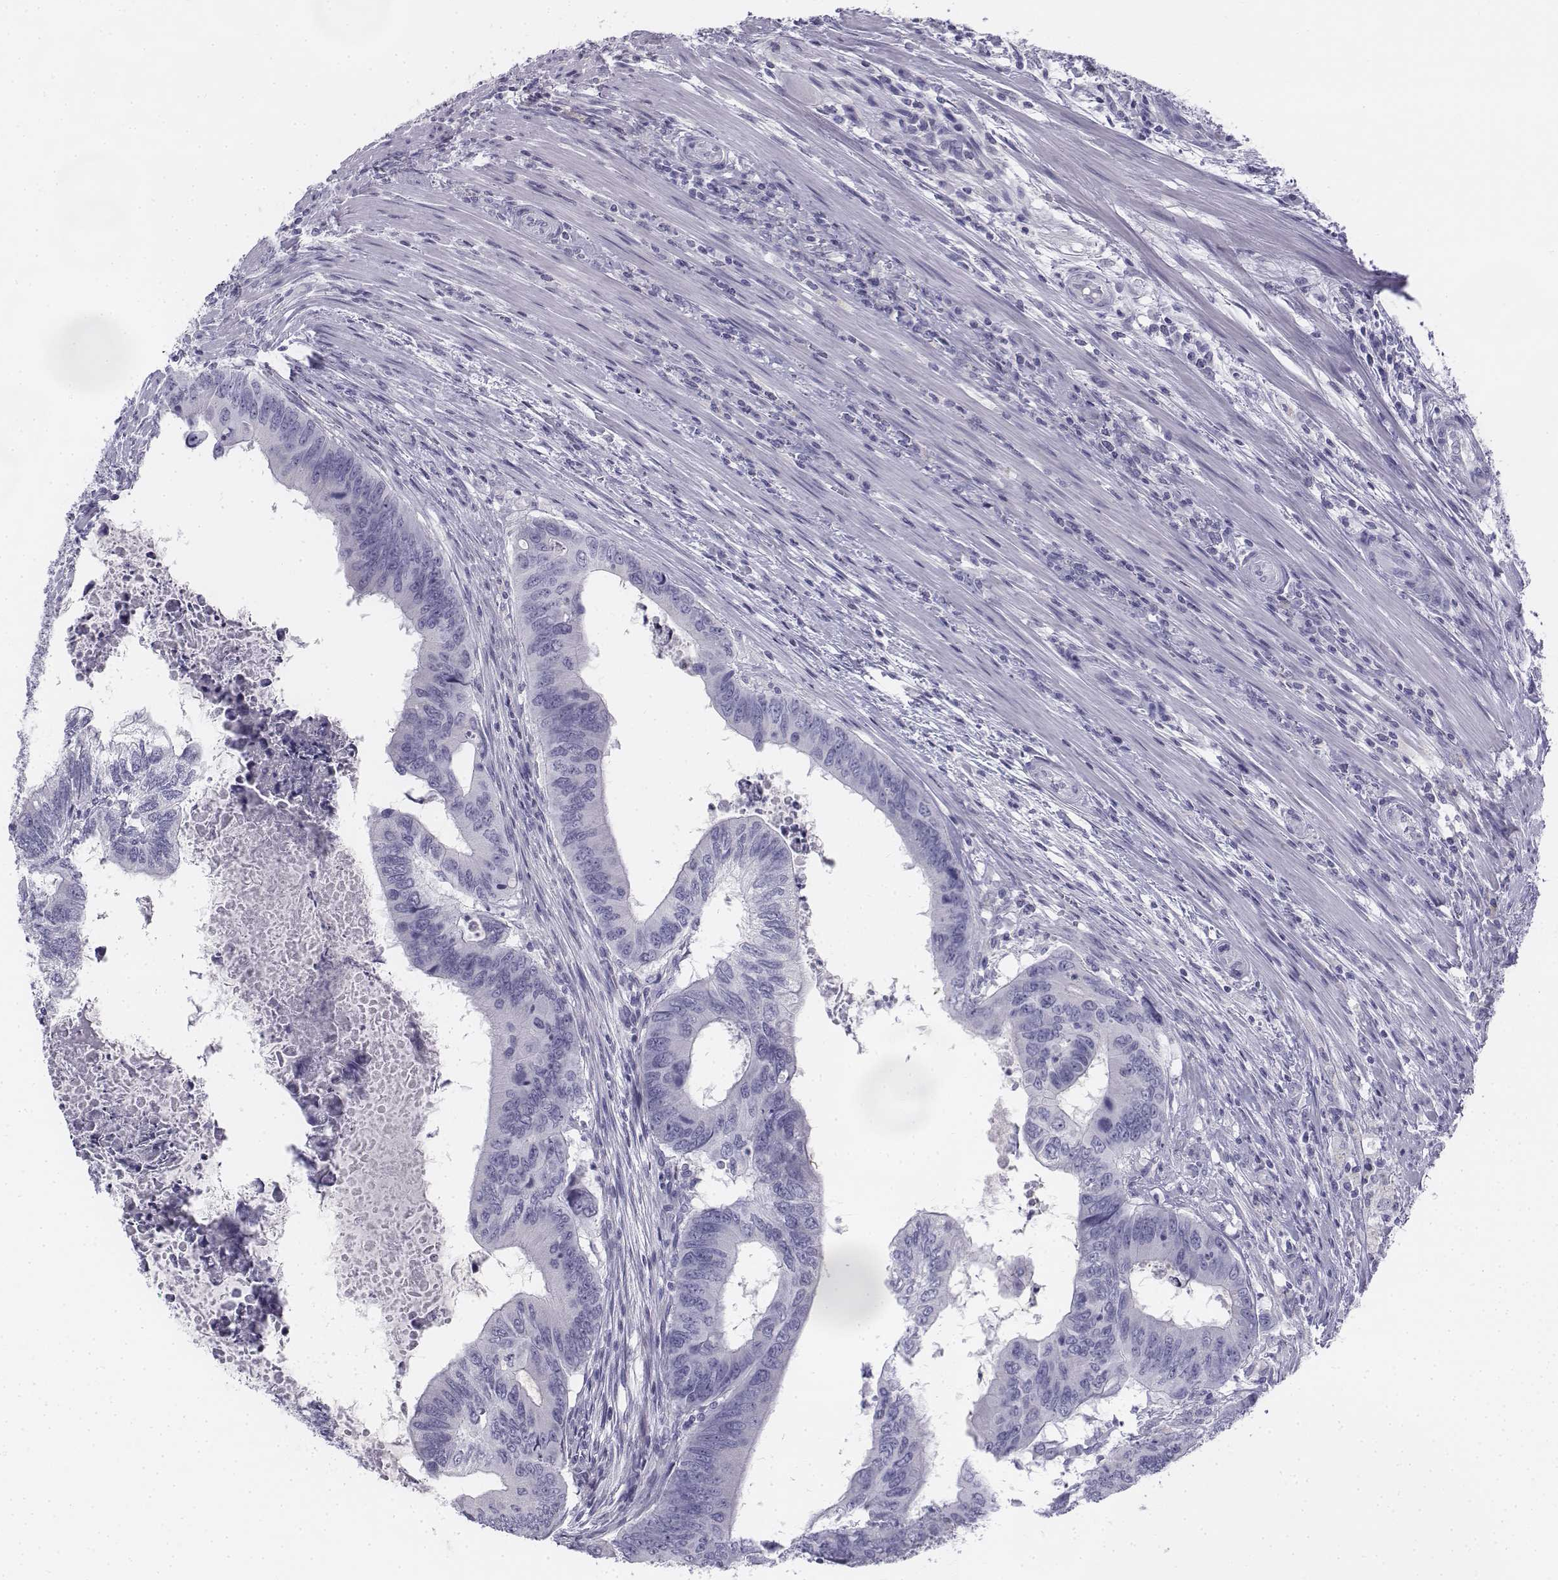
{"staining": {"intensity": "negative", "quantity": "none", "location": "none"}, "tissue": "colorectal cancer", "cell_type": "Tumor cells", "image_type": "cancer", "snomed": [{"axis": "morphology", "description": "Adenocarcinoma, NOS"}, {"axis": "topography", "description": "Colon"}], "caption": "IHC photomicrograph of human colorectal cancer stained for a protein (brown), which demonstrates no staining in tumor cells.", "gene": "TH", "patient": {"sex": "male", "age": 53}}